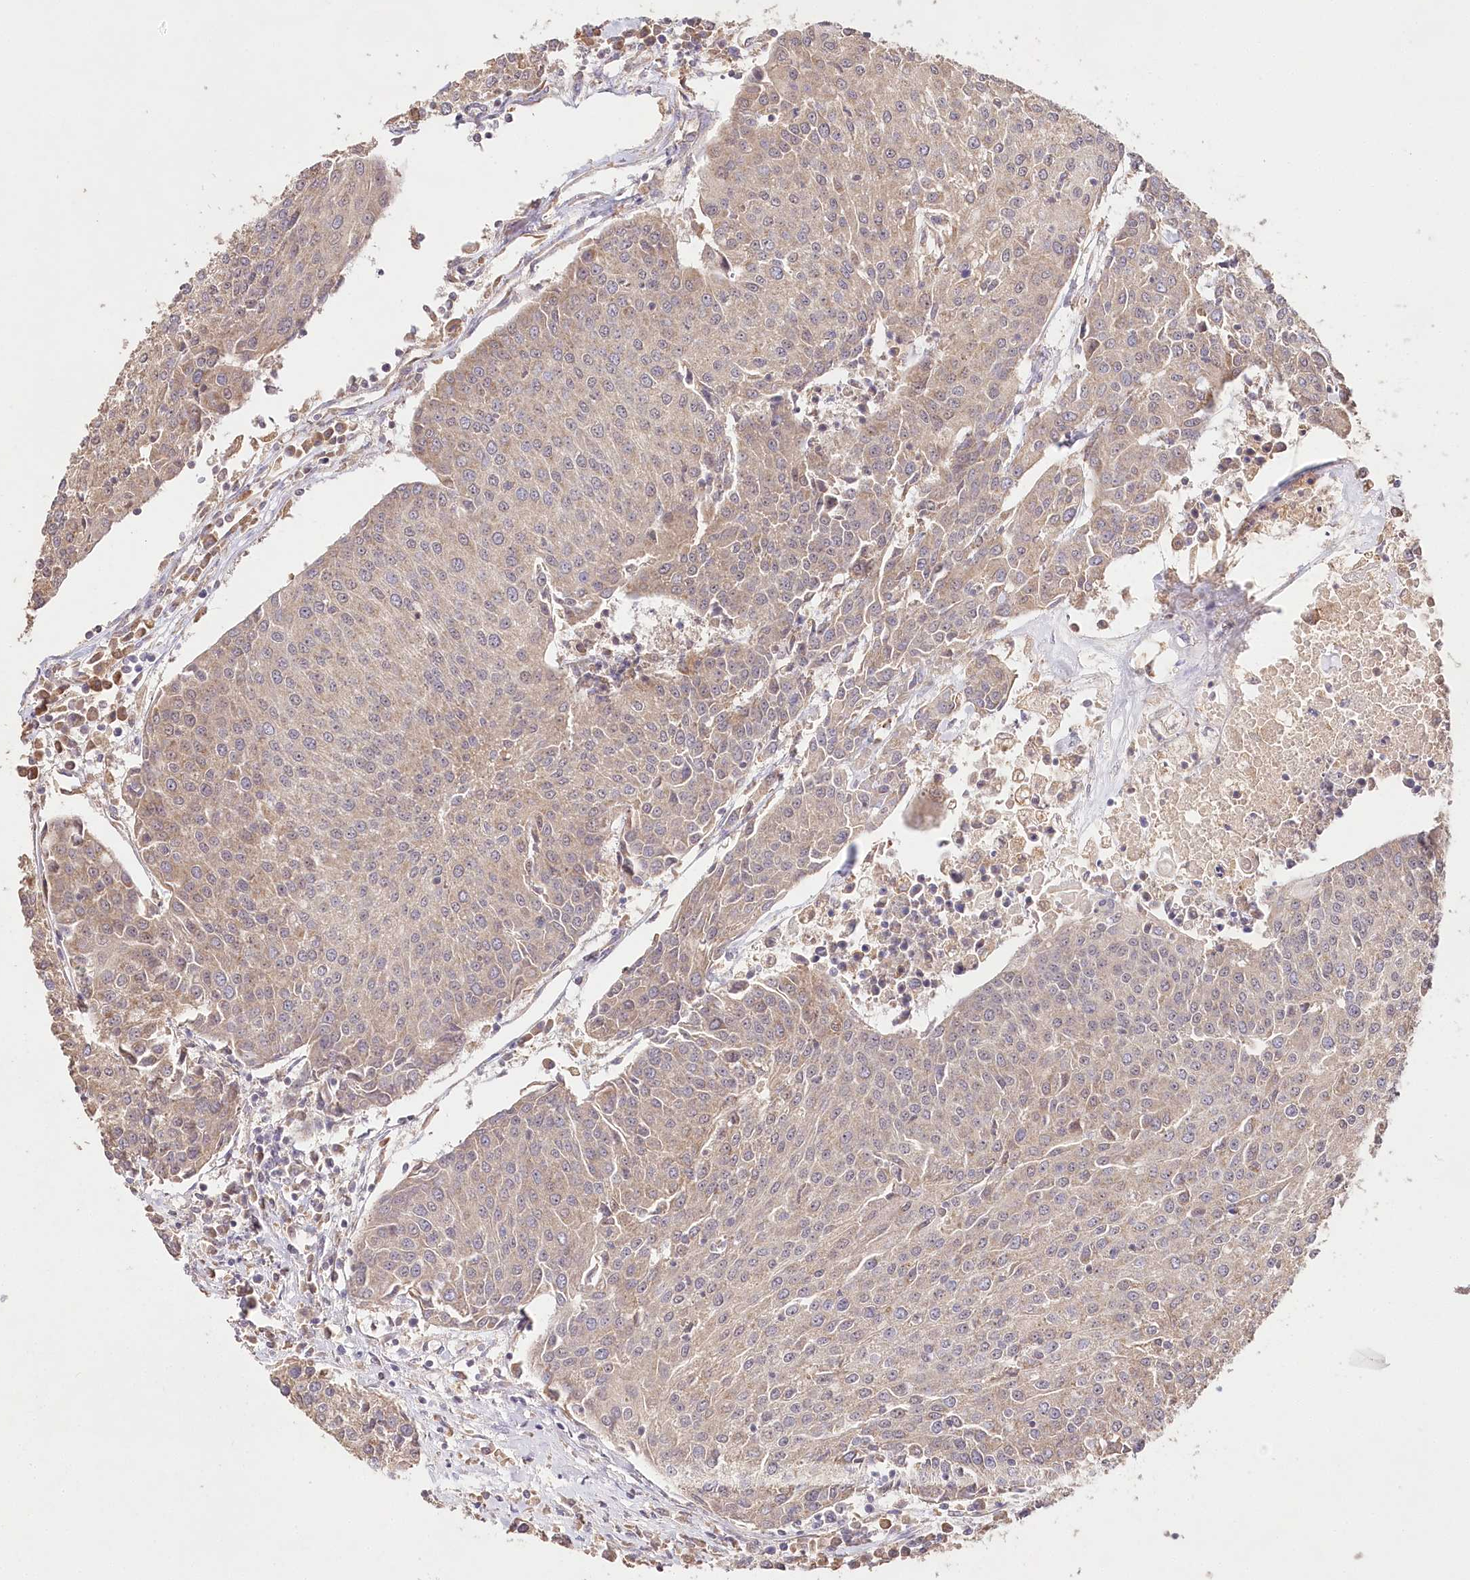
{"staining": {"intensity": "weak", "quantity": ">75%", "location": "cytoplasmic/membranous"}, "tissue": "urothelial cancer", "cell_type": "Tumor cells", "image_type": "cancer", "snomed": [{"axis": "morphology", "description": "Urothelial carcinoma, High grade"}, {"axis": "topography", "description": "Urinary bladder"}], "caption": "High-magnification brightfield microscopy of urothelial cancer stained with DAB (brown) and counterstained with hematoxylin (blue). tumor cells exhibit weak cytoplasmic/membranous expression is present in about>75% of cells.", "gene": "DMXL1", "patient": {"sex": "female", "age": 85}}